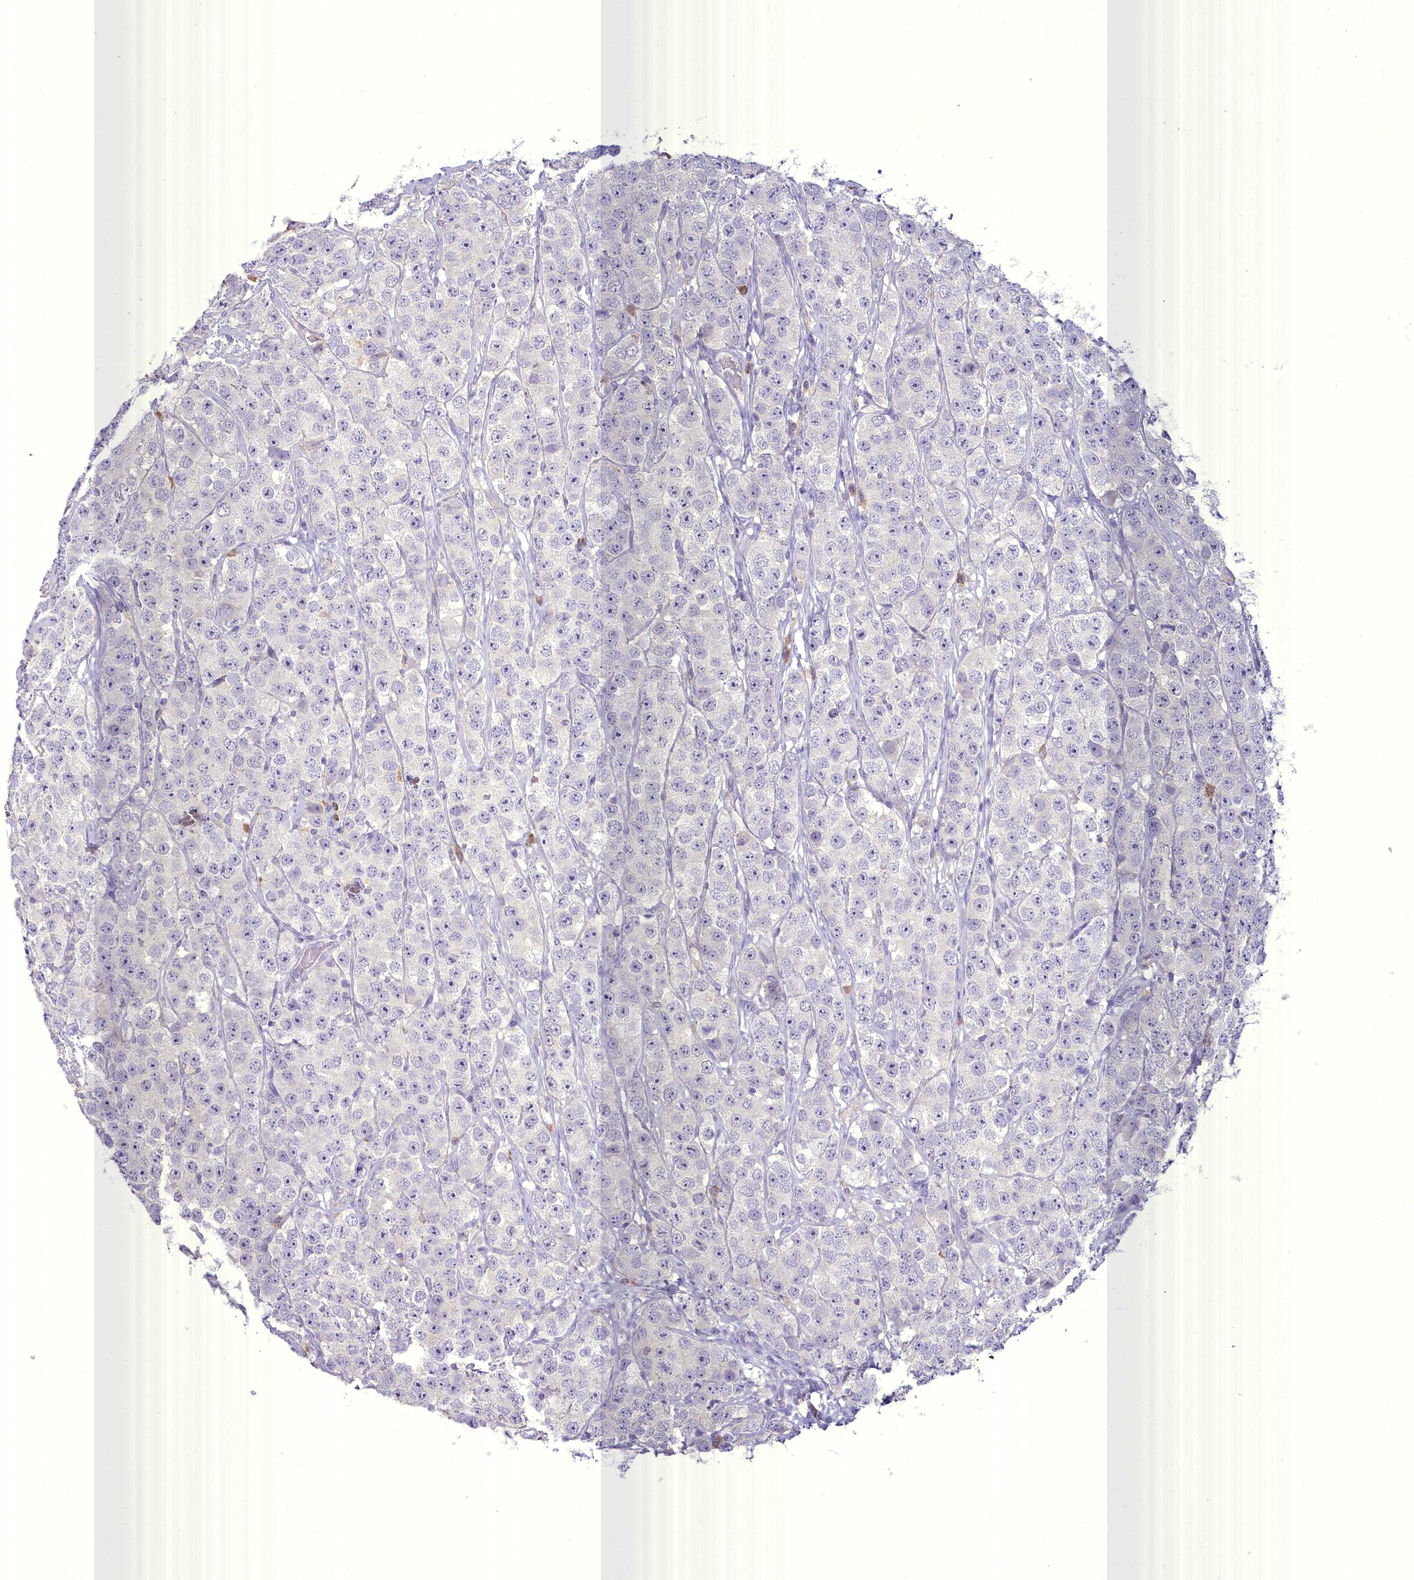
{"staining": {"intensity": "negative", "quantity": "none", "location": "none"}, "tissue": "testis cancer", "cell_type": "Tumor cells", "image_type": "cancer", "snomed": [{"axis": "morphology", "description": "Seminoma, NOS"}, {"axis": "topography", "description": "Testis"}], "caption": "High power microscopy image of an immunohistochemistry photomicrograph of testis cancer (seminoma), revealing no significant staining in tumor cells. (DAB (3,3'-diaminobenzidine) immunohistochemistry (IHC) visualized using brightfield microscopy, high magnification).", "gene": "BLNK", "patient": {"sex": "male", "age": 28}}